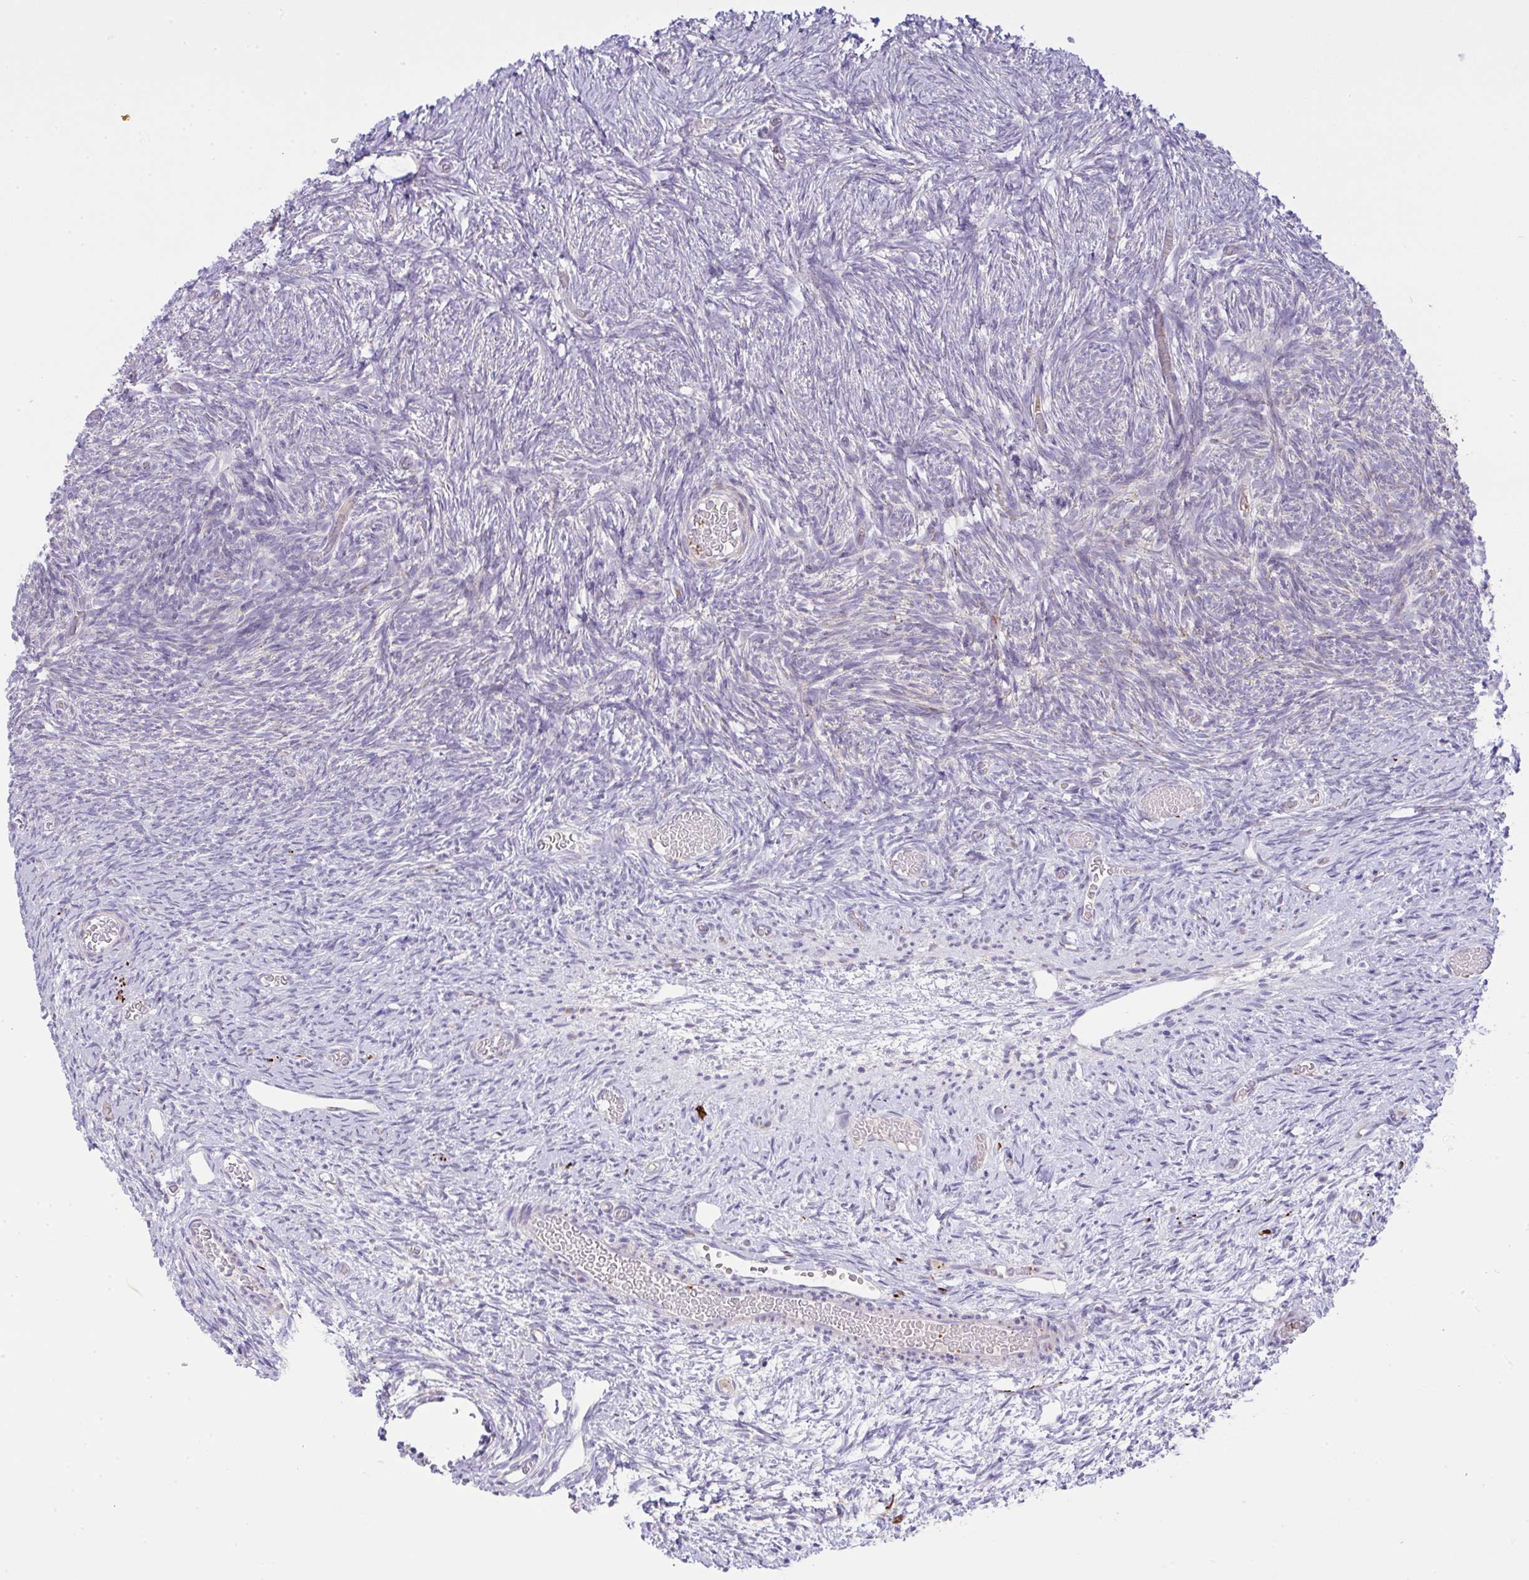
{"staining": {"intensity": "moderate", "quantity": ">75%", "location": "cytoplasmic/membranous"}, "tissue": "ovary", "cell_type": "Follicle cells", "image_type": "normal", "snomed": [{"axis": "morphology", "description": "Normal tissue, NOS"}, {"axis": "topography", "description": "Ovary"}], "caption": "Follicle cells display medium levels of moderate cytoplasmic/membranous positivity in about >75% of cells in benign ovary. (DAB = brown stain, brightfield microscopy at high magnification).", "gene": "CHDH", "patient": {"sex": "female", "age": 39}}